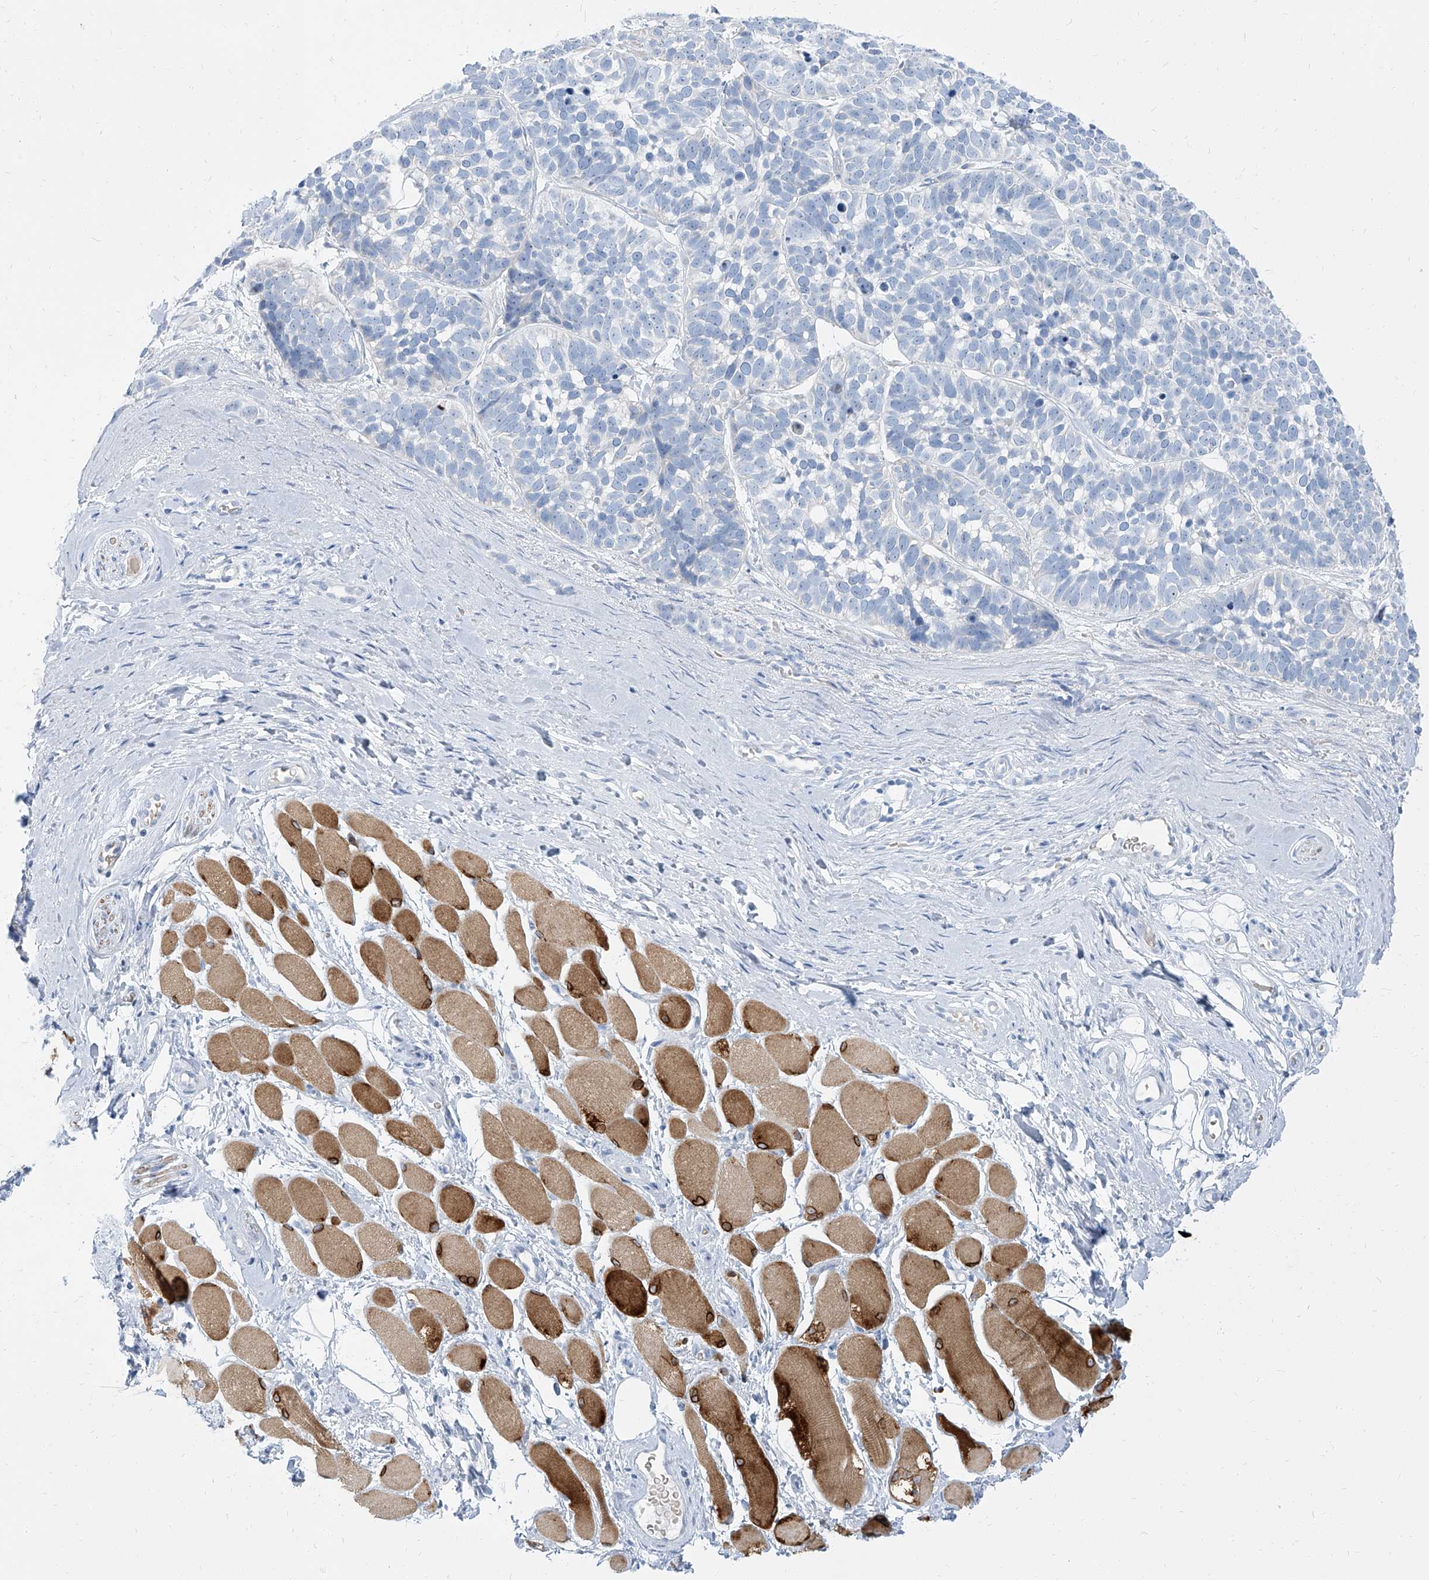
{"staining": {"intensity": "negative", "quantity": "none", "location": "none"}, "tissue": "skin cancer", "cell_type": "Tumor cells", "image_type": "cancer", "snomed": [{"axis": "morphology", "description": "Basal cell carcinoma"}, {"axis": "topography", "description": "Skin"}], "caption": "Tumor cells are negative for brown protein staining in basal cell carcinoma (skin). Brightfield microscopy of immunohistochemistry stained with DAB (brown) and hematoxylin (blue), captured at high magnification.", "gene": "TXLNB", "patient": {"sex": "male", "age": 62}}